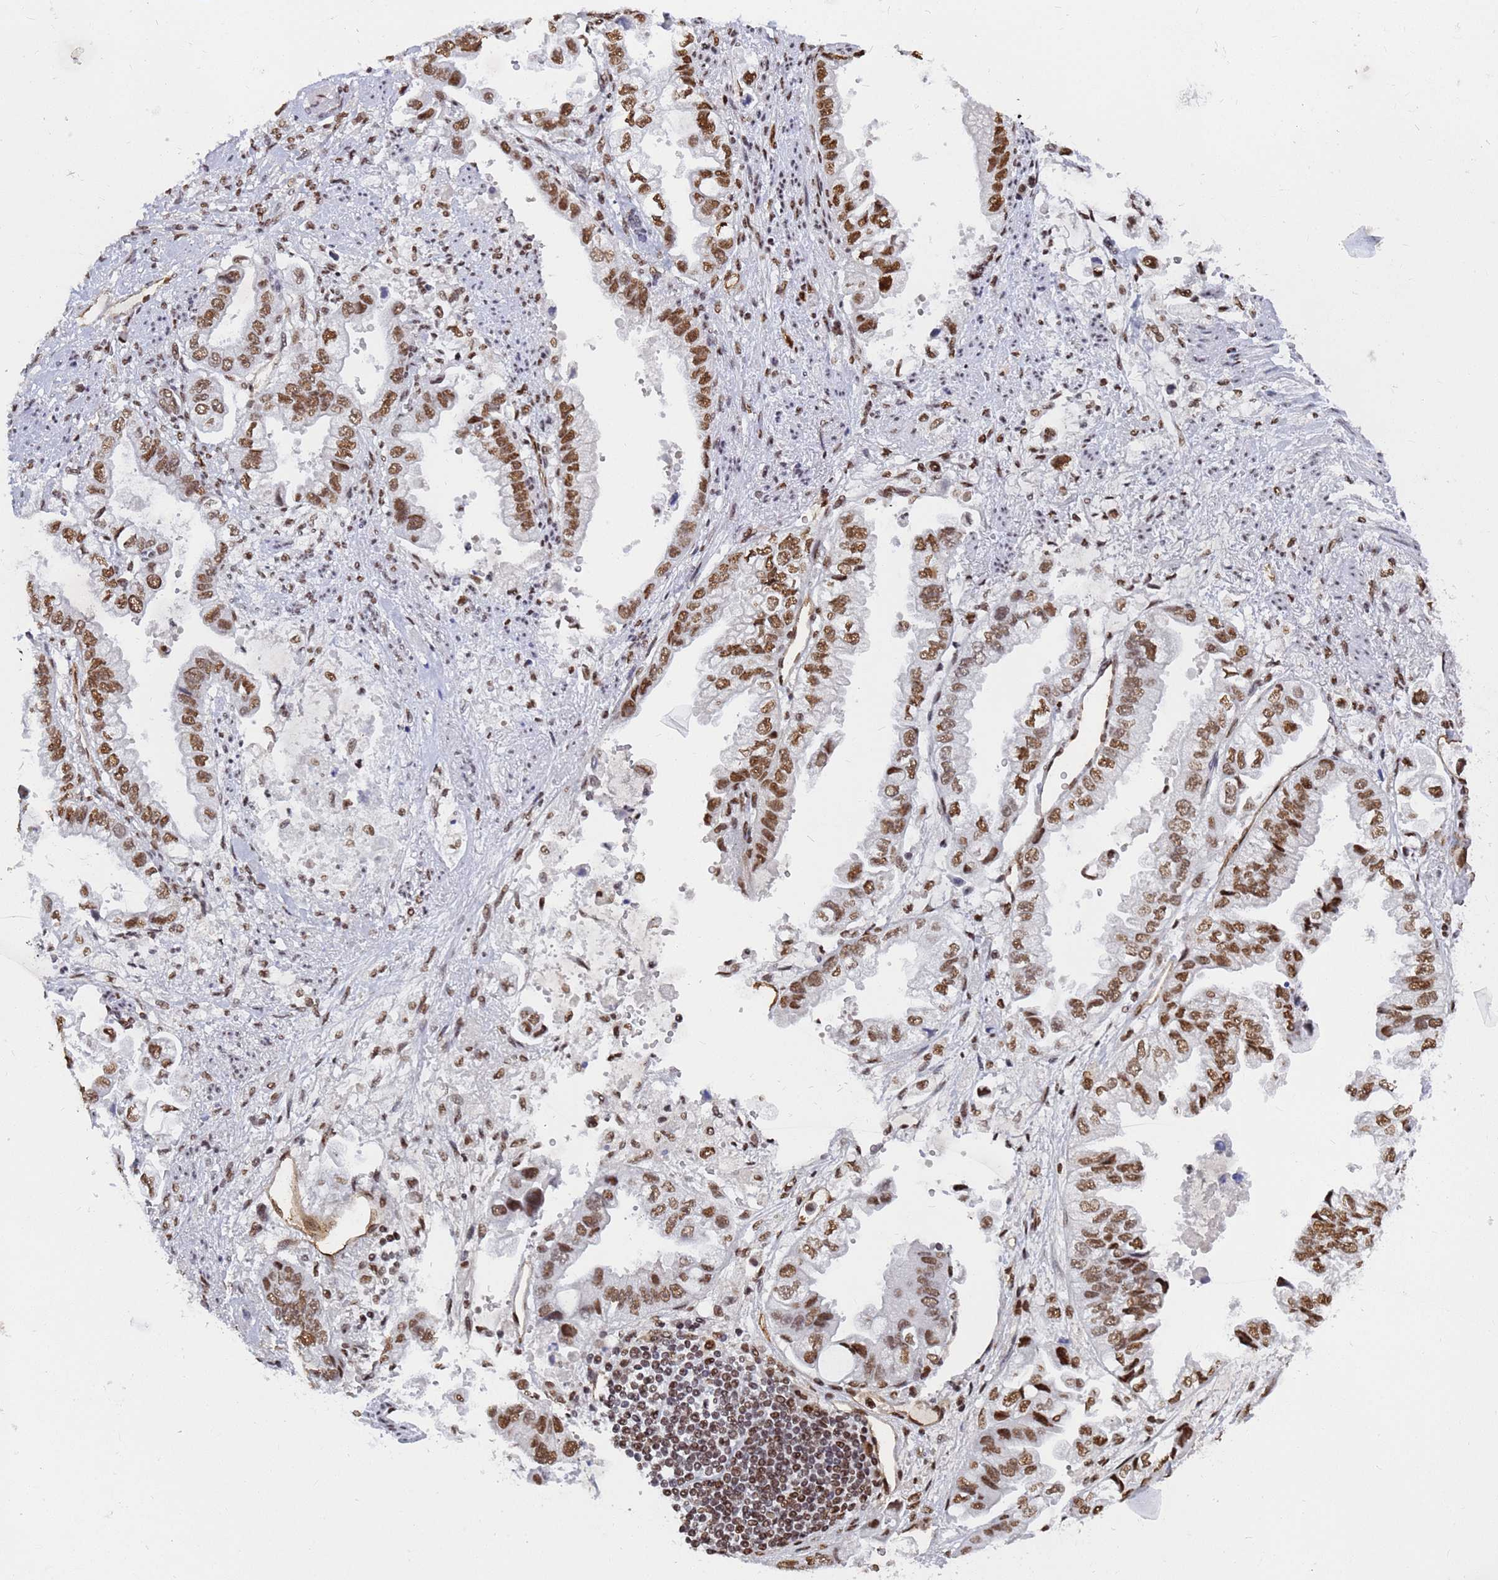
{"staining": {"intensity": "strong", "quantity": ">75%", "location": "nuclear"}, "tissue": "stomach cancer", "cell_type": "Tumor cells", "image_type": "cancer", "snomed": [{"axis": "morphology", "description": "Adenocarcinoma, NOS"}, {"axis": "topography", "description": "Stomach"}], "caption": "This image displays immunohistochemistry staining of stomach cancer (adenocarcinoma), with high strong nuclear staining in about >75% of tumor cells.", "gene": "RAVER2", "patient": {"sex": "male", "age": 62}}